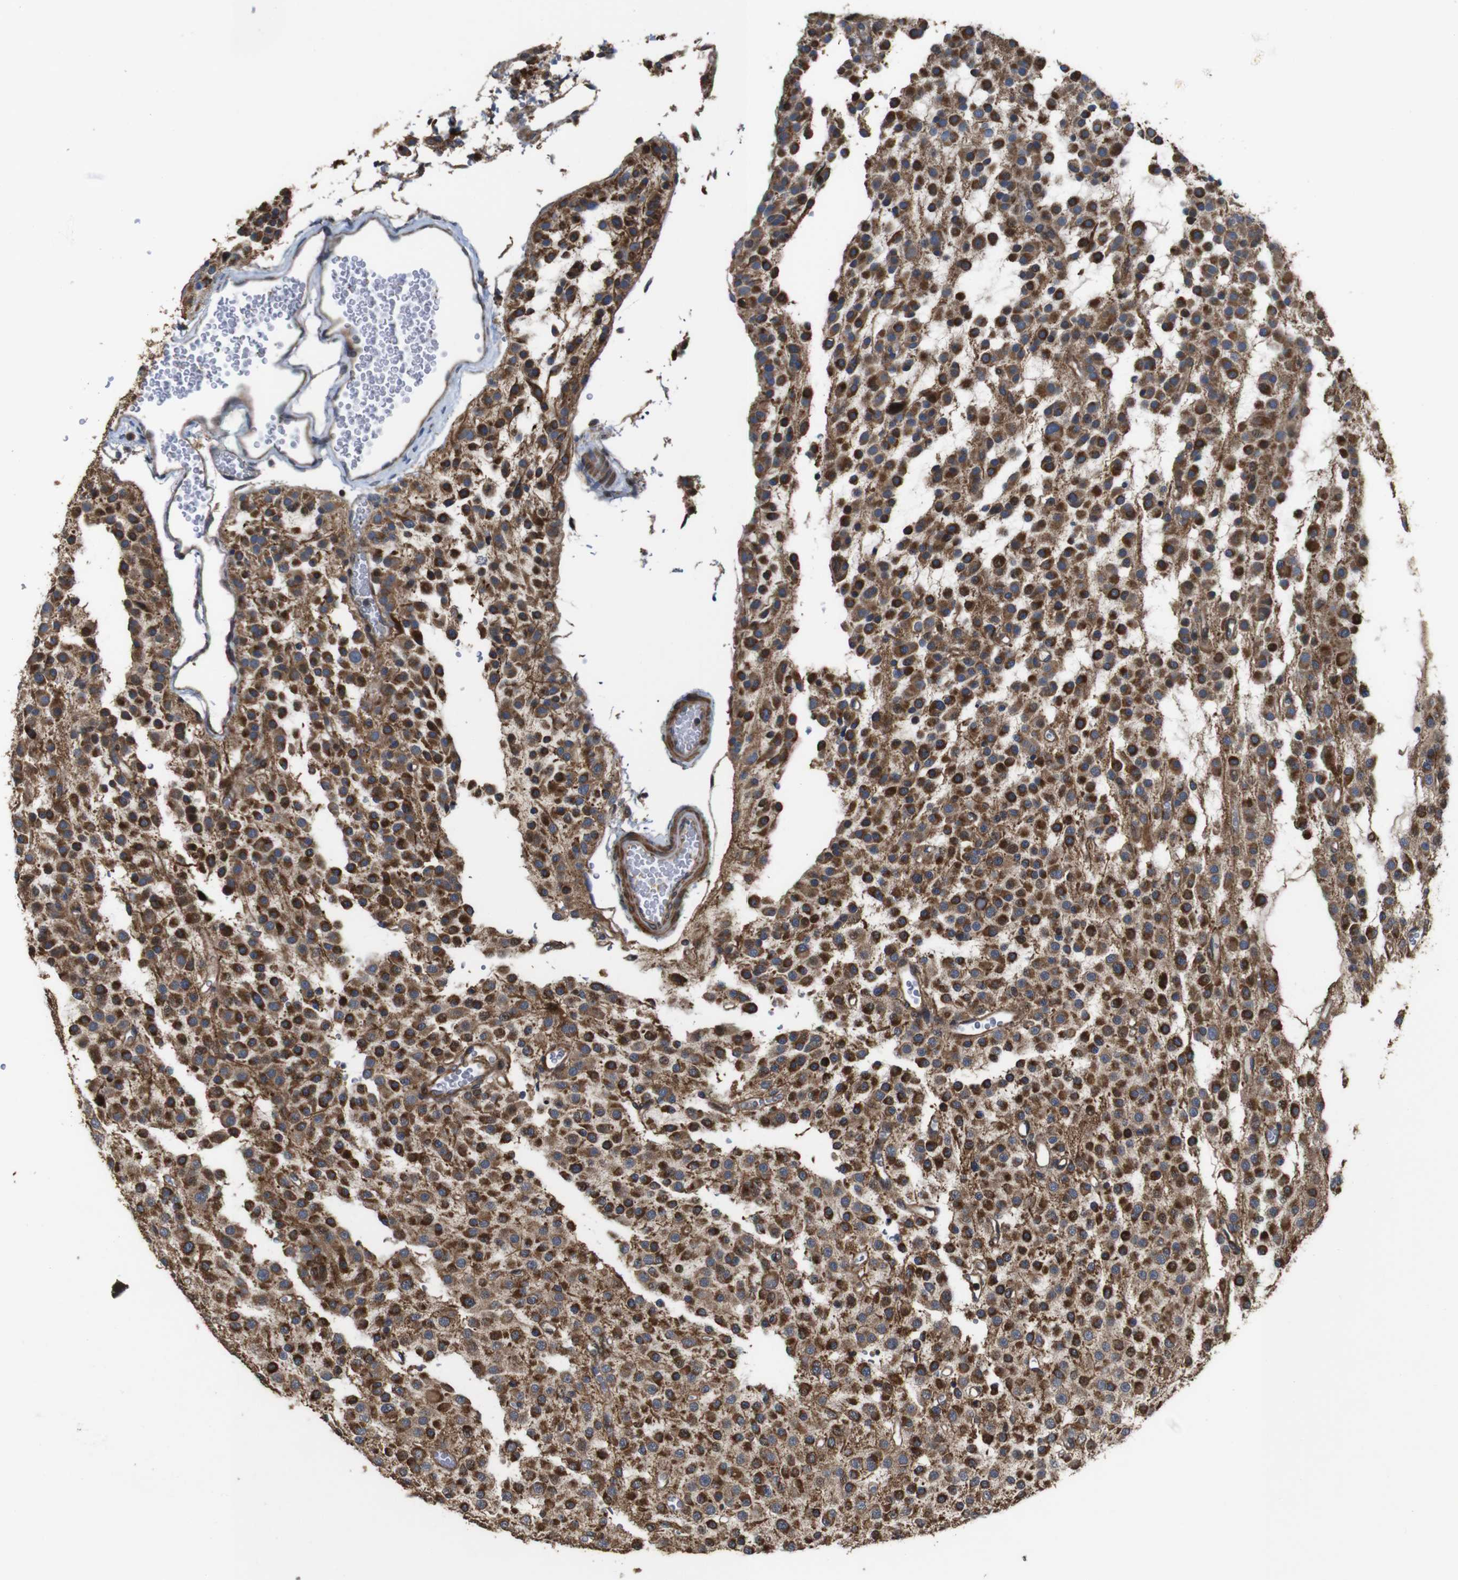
{"staining": {"intensity": "strong", "quantity": ">75%", "location": "cytoplasmic/membranous"}, "tissue": "glioma", "cell_type": "Tumor cells", "image_type": "cancer", "snomed": [{"axis": "morphology", "description": "Glioma, malignant, Low grade"}, {"axis": "topography", "description": "Brain"}], "caption": "Strong cytoplasmic/membranous protein positivity is appreciated in approximately >75% of tumor cells in glioma. Using DAB (brown) and hematoxylin (blue) stains, captured at high magnification using brightfield microscopy.", "gene": "SNN", "patient": {"sex": "male", "age": 38}}